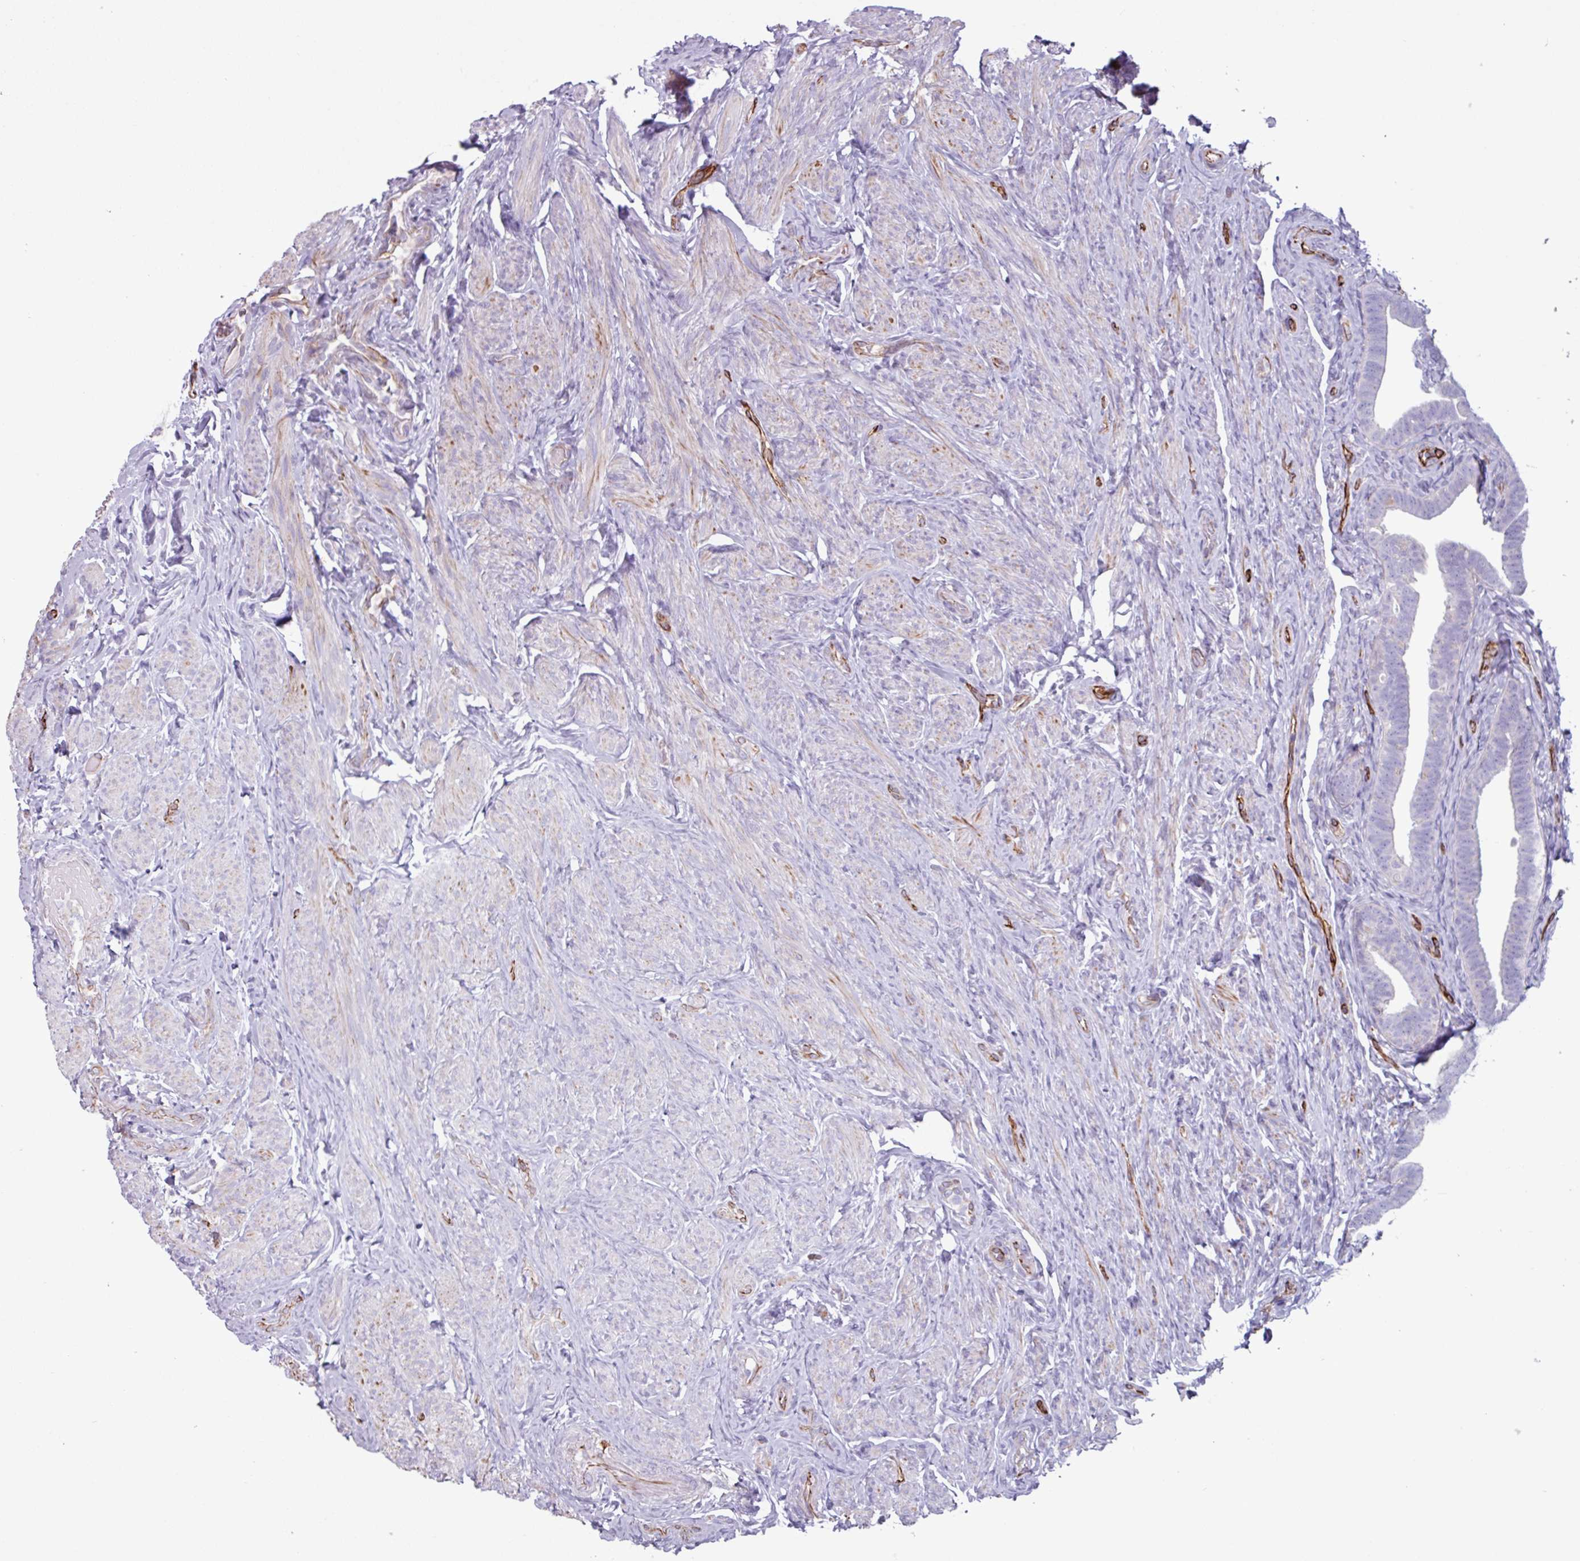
{"staining": {"intensity": "moderate", "quantity": "<25%", "location": "cytoplasmic/membranous"}, "tissue": "fallopian tube", "cell_type": "Glandular cells", "image_type": "normal", "snomed": [{"axis": "morphology", "description": "Normal tissue, NOS"}, {"axis": "topography", "description": "Fallopian tube"}], "caption": "Fallopian tube stained for a protein (brown) shows moderate cytoplasmic/membranous positive staining in approximately <25% of glandular cells.", "gene": "BTD", "patient": {"sex": "female", "age": 69}}